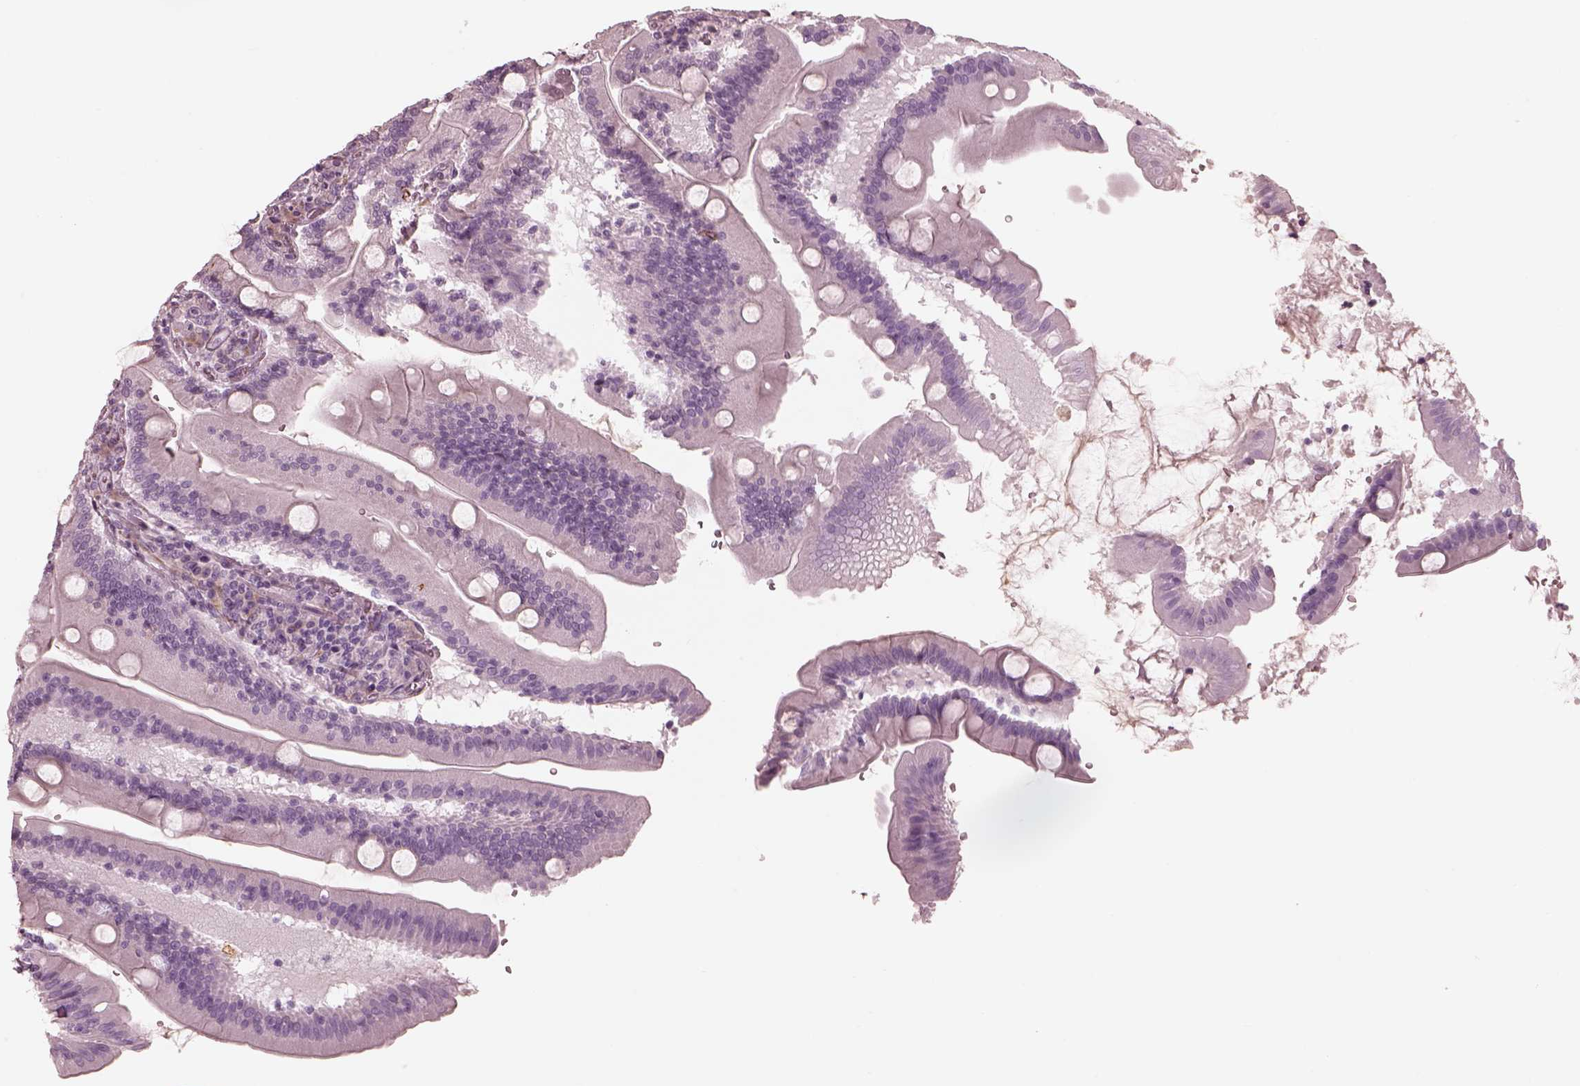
{"staining": {"intensity": "negative", "quantity": "none", "location": "none"}, "tissue": "small intestine", "cell_type": "Glandular cells", "image_type": "normal", "snomed": [{"axis": "morphology", "description": "Normal tissue, NOS"}, {"axis": "topography", "description": "Small intestine"}], "caption": "Photomicrograph shows no protein staining in glandular cells of unremarkable small intestine. The staining is performed using DAB brown chromogen with nuclei counter-stained in using hematoxylin.", "gene": "CADM2", "patient": {"sex": "male", "age": 37}}